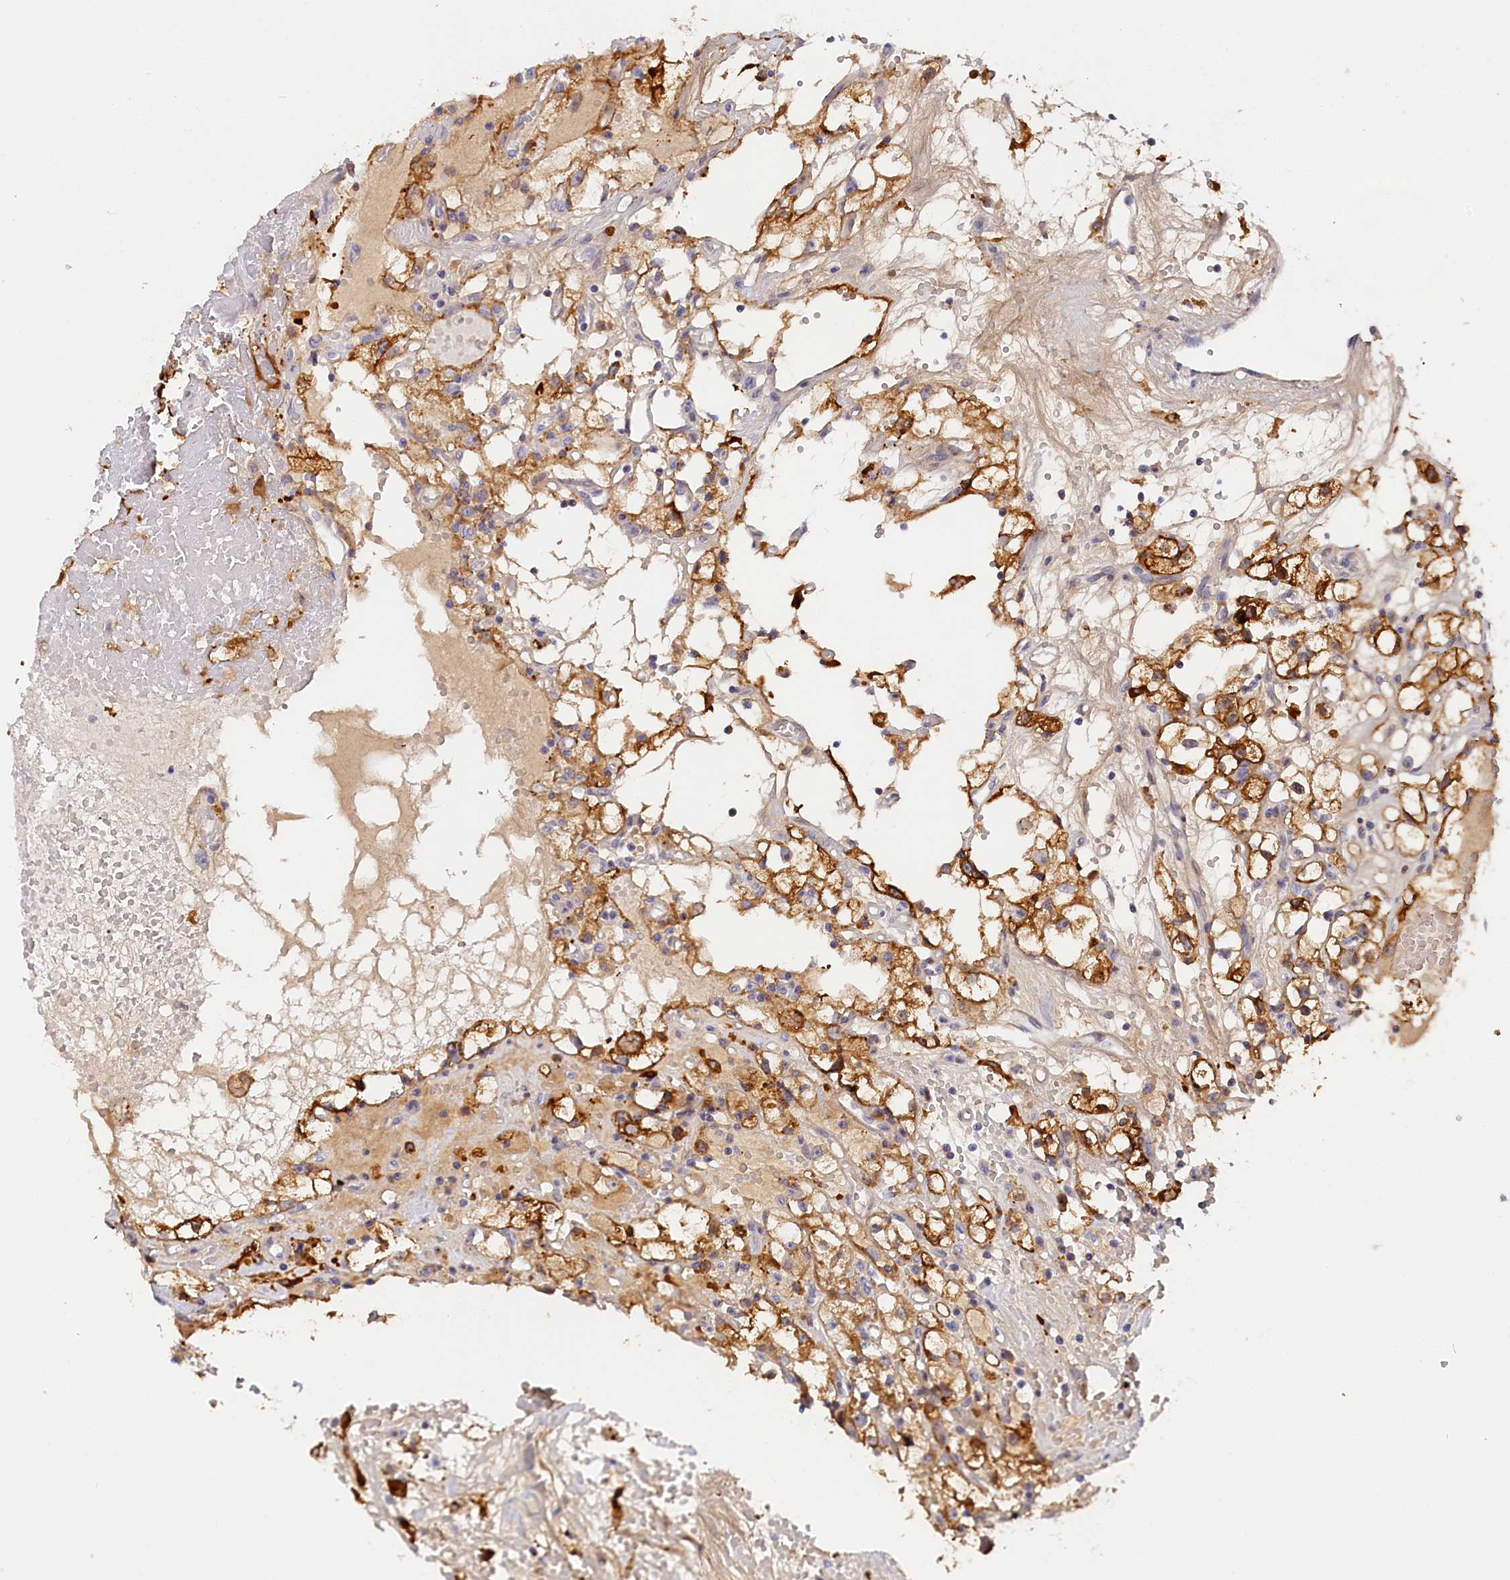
{"staining": {"intensity": "moderate", "quantity": ">75%", "location": "cytoplasmic/membranous"}, "tissue": "renal cancer", "cell_type": "Tumor cells", "image_type": "cancer", "snomed": [{"axis": "morphology", "description": "Adenocarcinoma, NOS"}, {"axis": "topography", "description": "Kidney"}], "caption": "A medium amount of moderate cytoplasmic/membranous staining is seen in about >75% of tumor cells in renal cancer tissue.", "gene": "KATNB1", "patient": {"sex": "male", "age": 56}}